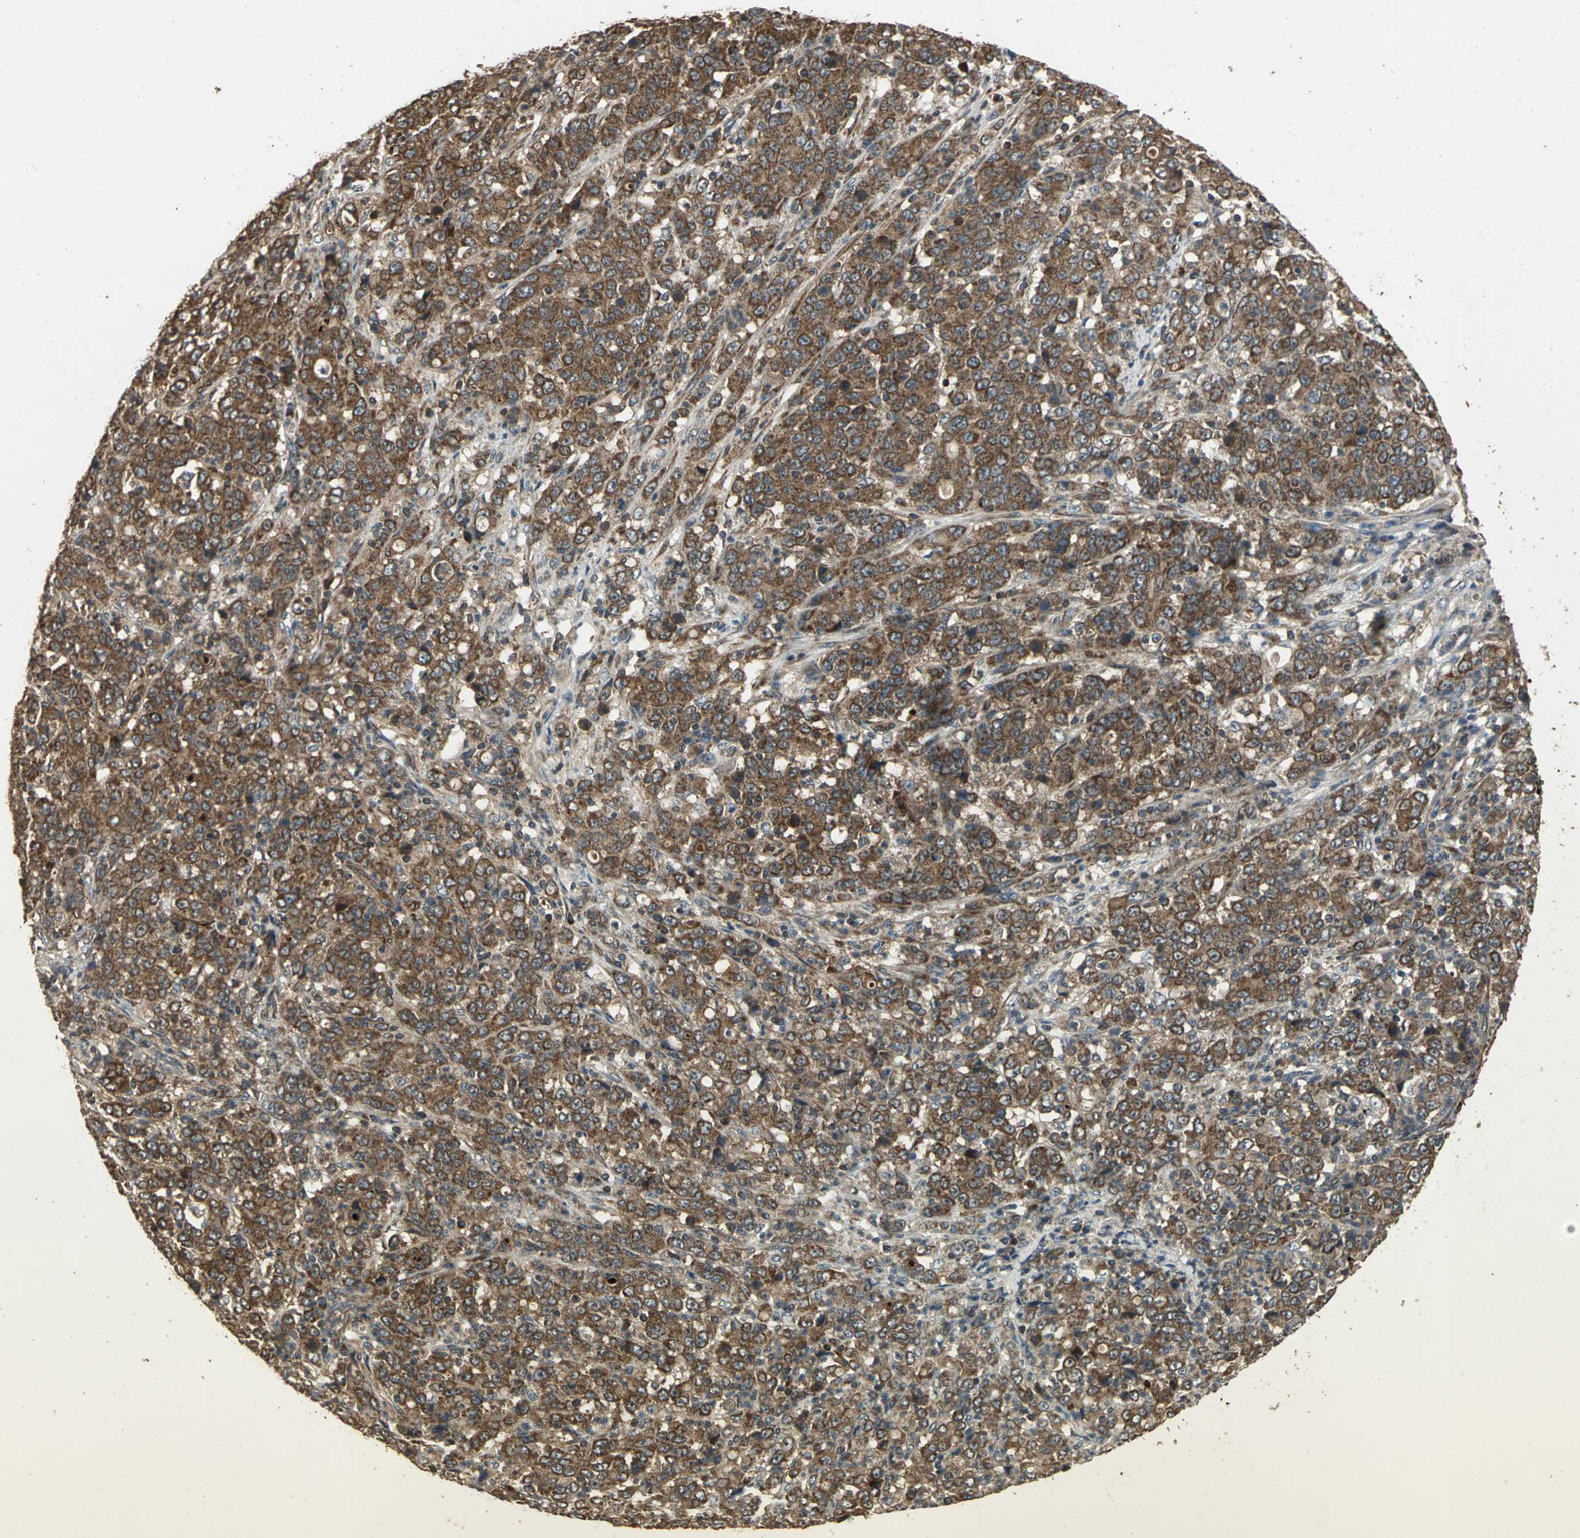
{"staining": {"intensity": "strong", "quantity": ">75%", "location": "cytoplasmic/membranous"}, "tissue": "stomach cancer", "cell_type": "Tumor cells", "image_type": "cancer", "snomed": [{"axis": "morphology", "description": "Adenocarcinoma, NOS"}, {"axis": "topography", "description": "Stomach, lower"}], "caption": "Stomach adenocarcinoma stained with DAB (3,3'-diaminobenzidine) IHC displays high levels of strong cytoplasmic/membranous staining in about >75% of tumor cells.", "gene": "KANK1", "patient": {"sex": "female", "age": 71}}